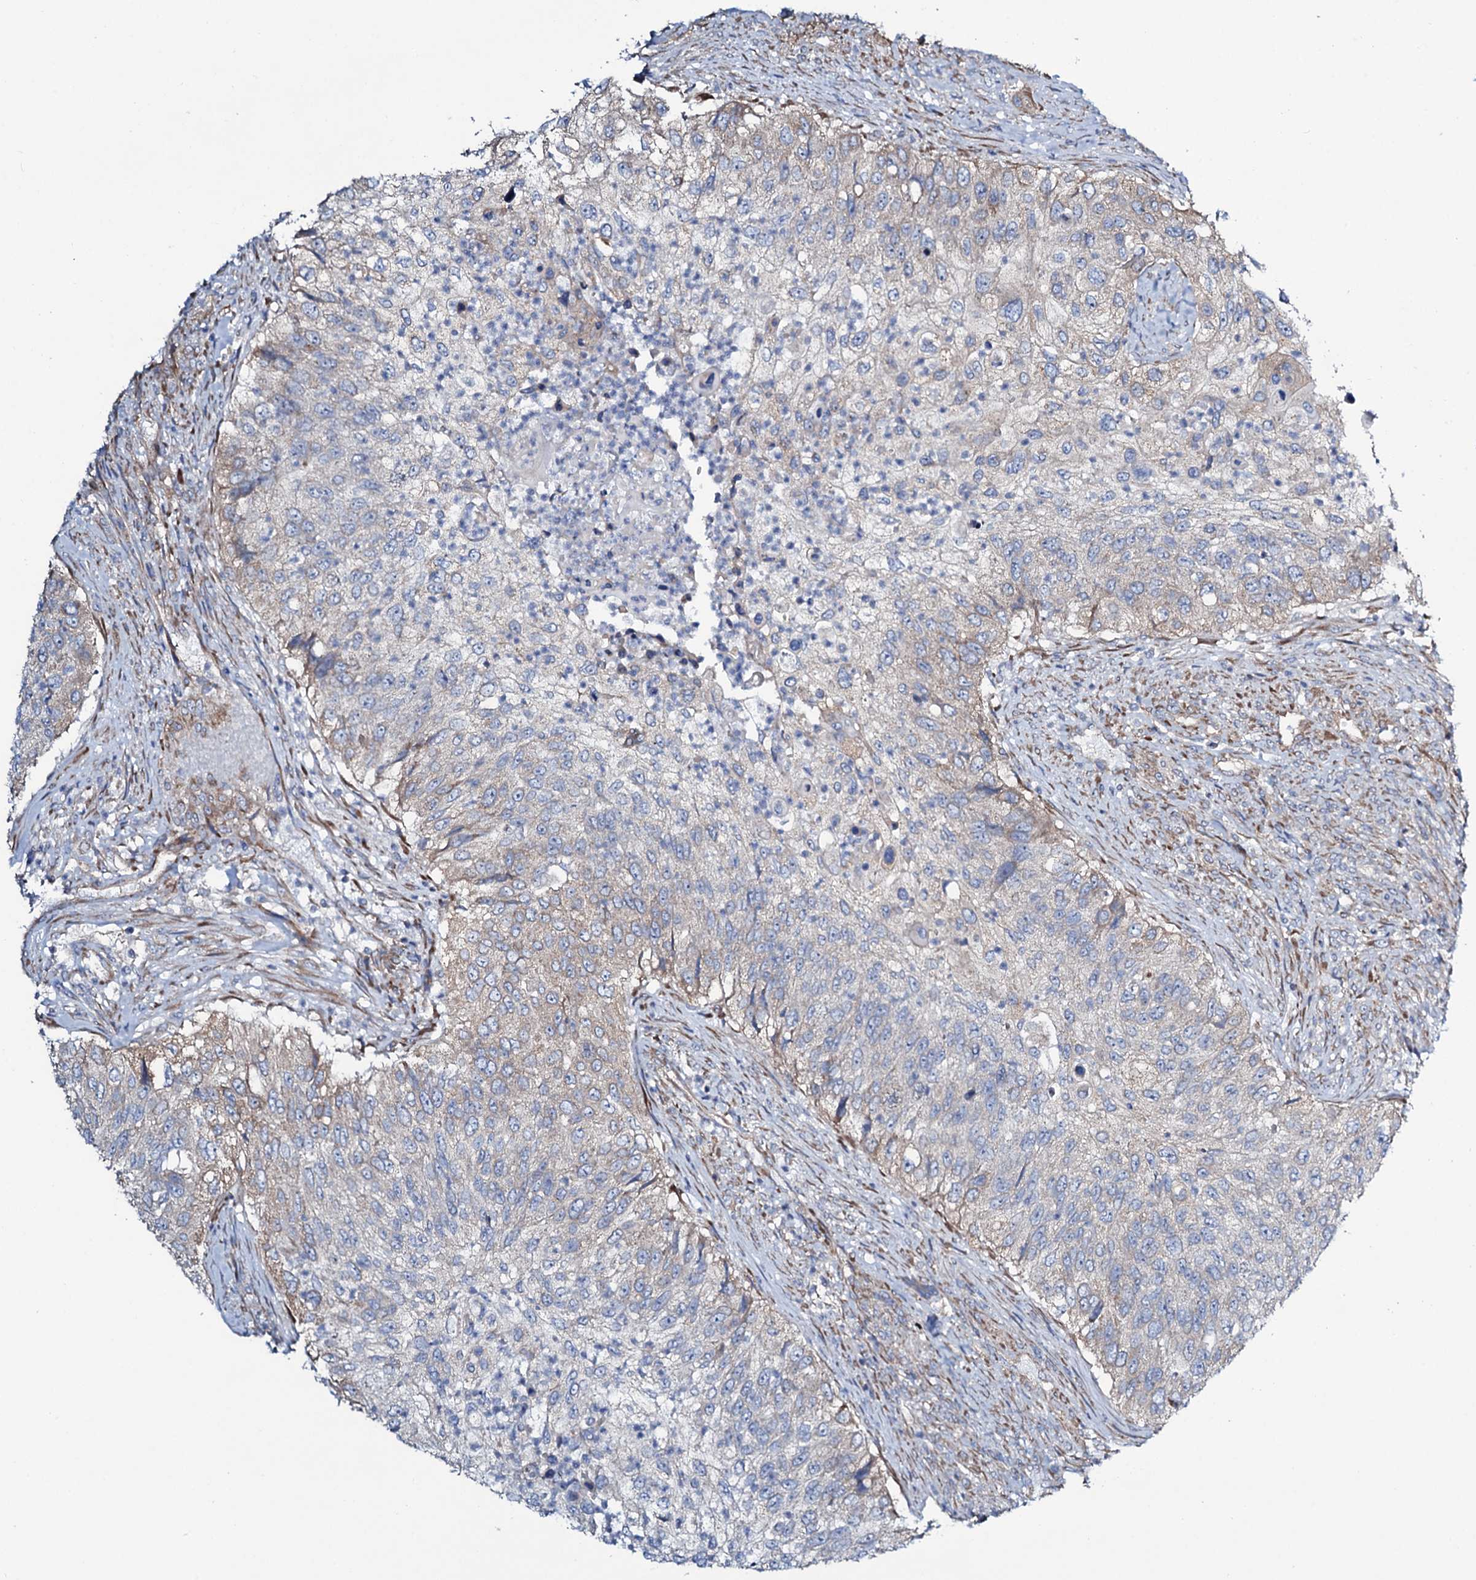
{"staining": {"intensity": "negative", "quantity": "none", "location": "none"}, "tissue": "urothelial cancer", "cell_type": "Tumor cells", "image_type": "cancer", "snomed": [{"axis": "morphology", "description": "Urothelial carcinoma, High grade"}, {"axis": "topography", "description": "Urinary bladder"}], "caption": "Histopathology image shows no protein expression in tumor cells of urothelial cancer tissue.", "gene": "STARD13", "patient": {"sex": "female", "age": 60}}